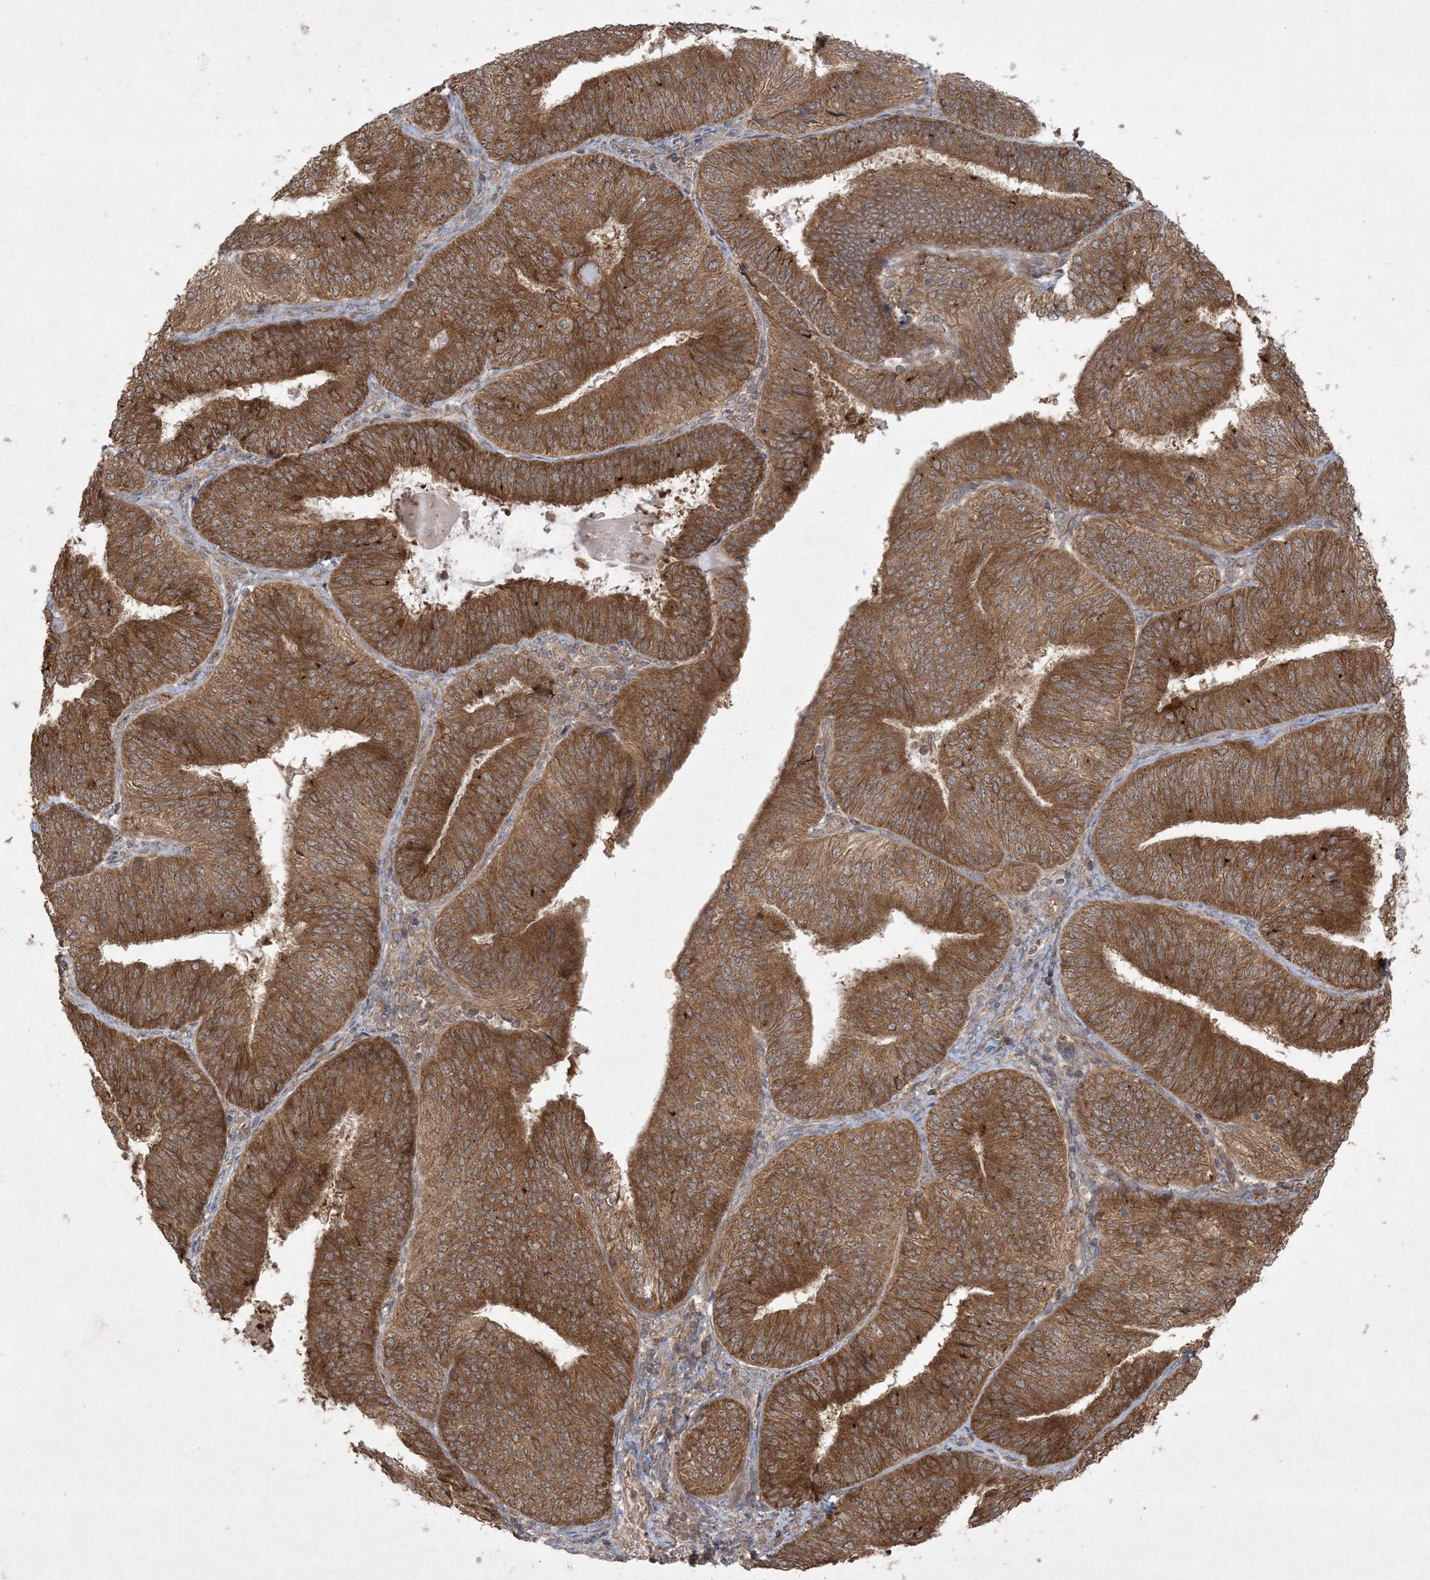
{"staining": {"intensity": "strong", "quantity": ">75%", "location": "cytoplasmic/membranous,nuclear"}, "tissue": "endometrial cancer", "cell_type": "Tumor cells", "image_type": "cancer", "snomed": [{"axis": "morphology", "description": "Adenocarcinoma, NOS"}, {"axis": "topography", "description": "Endometrium"}], "caption": "Endometrial adenocarcinoma stained for a protein (brown) displays strong cytoplasmic/membranous and nuclear positive expression in about >75% of tumor cells.", "gene": "NRBP2", "patient": {"sex": "female", "age": 58}}